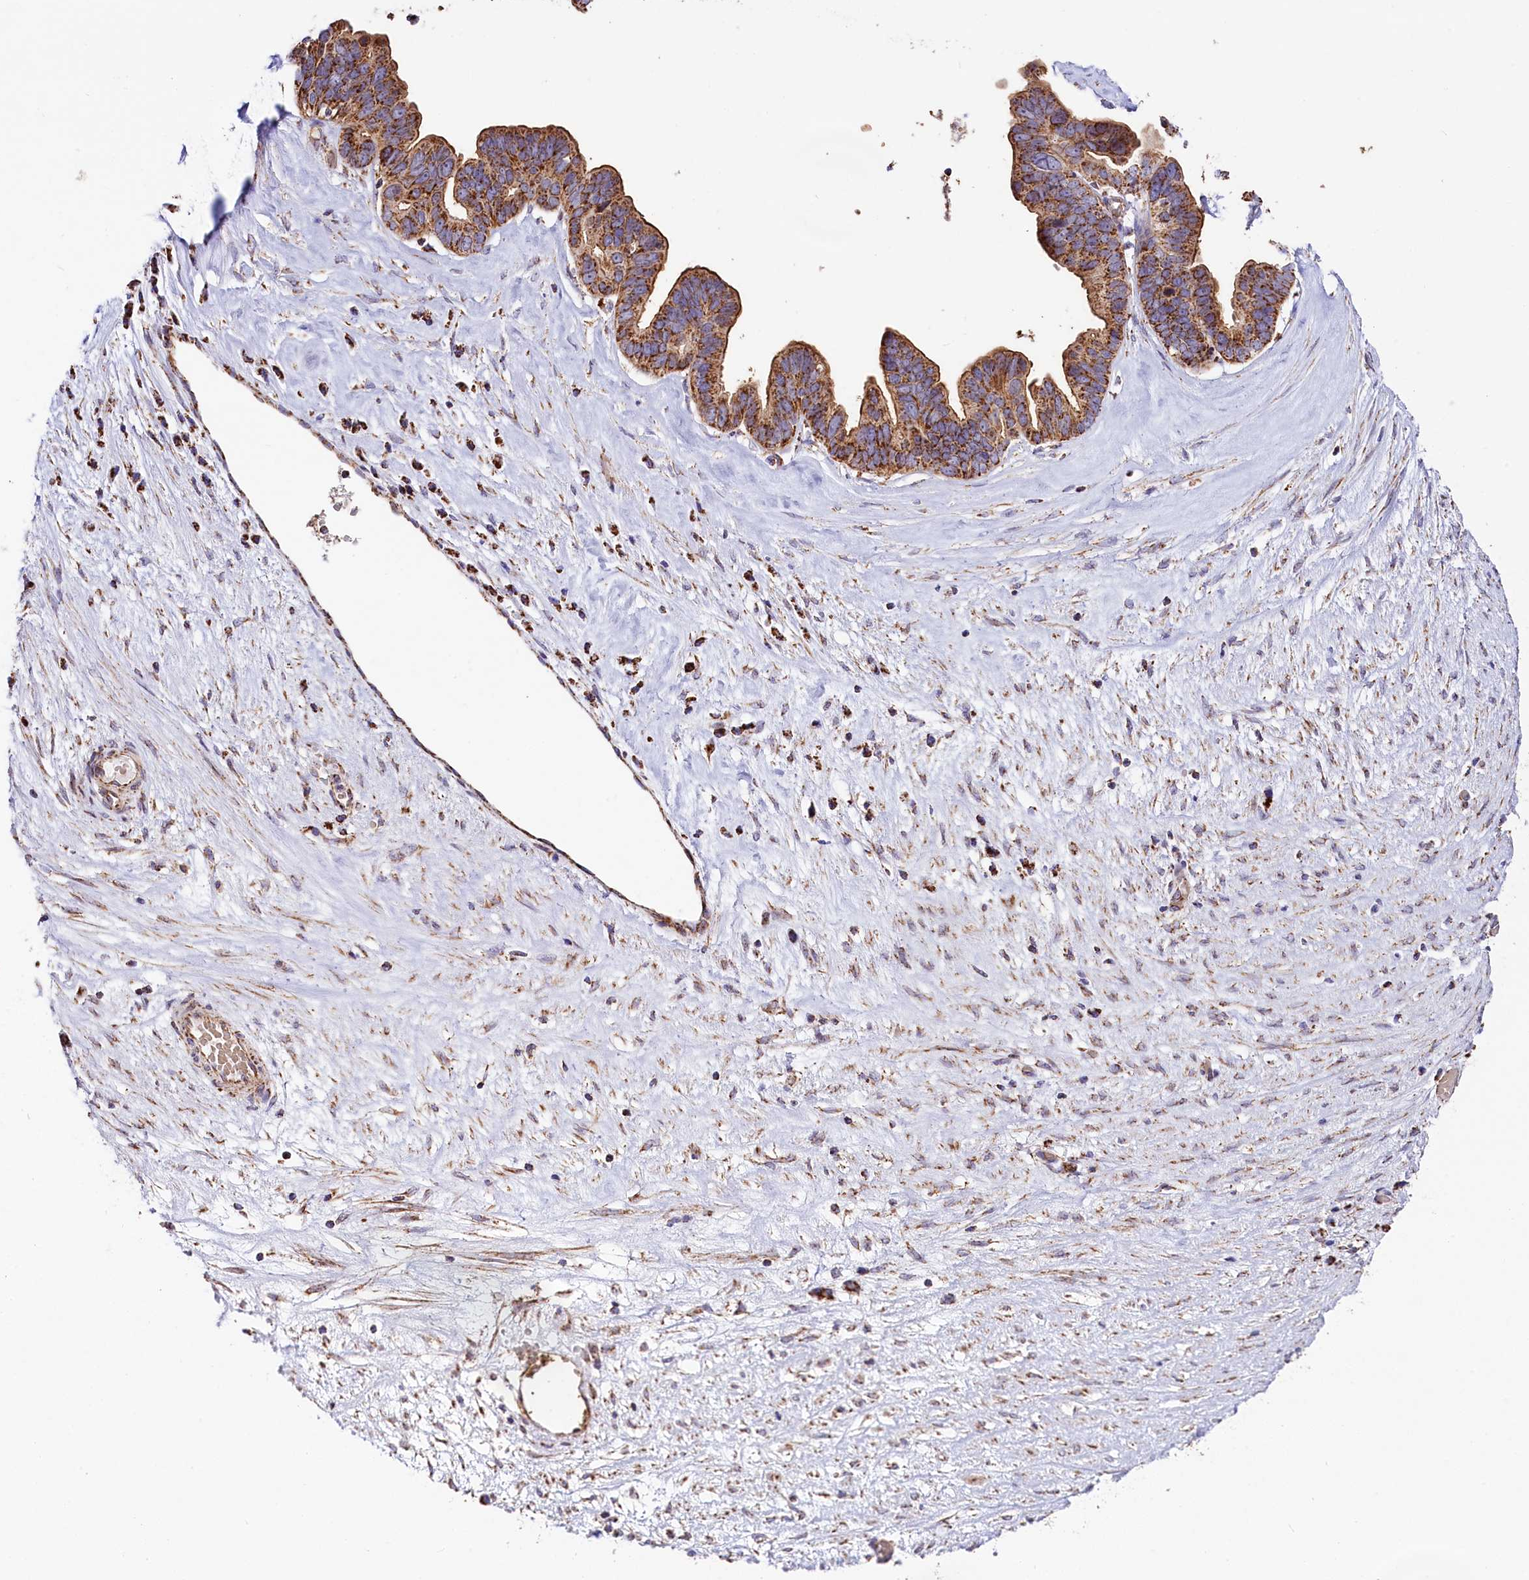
{"staining": {"intensity": "strong", "quantity": ">75%", "location": "cytoplasmic/membranous"}, "tissue": "ovarian cancer", "cell_type": "Tumor cells", "image_type": "cancer", "snomed": [{"axis": "morphology", "description": "Cystadenocarcinoma, serous, NOS"}, {"axis": "topography", "description": "Ovary"}], "caption": "About >75% of tumor cells in ovarian serous cystadenocarcinoma show strong cytoplasmic/membranous protein expression as visualized by brown immunohistochemical staining.", "gene": "NDUFA8", "patient": {"sex": "female", "age": 56}}